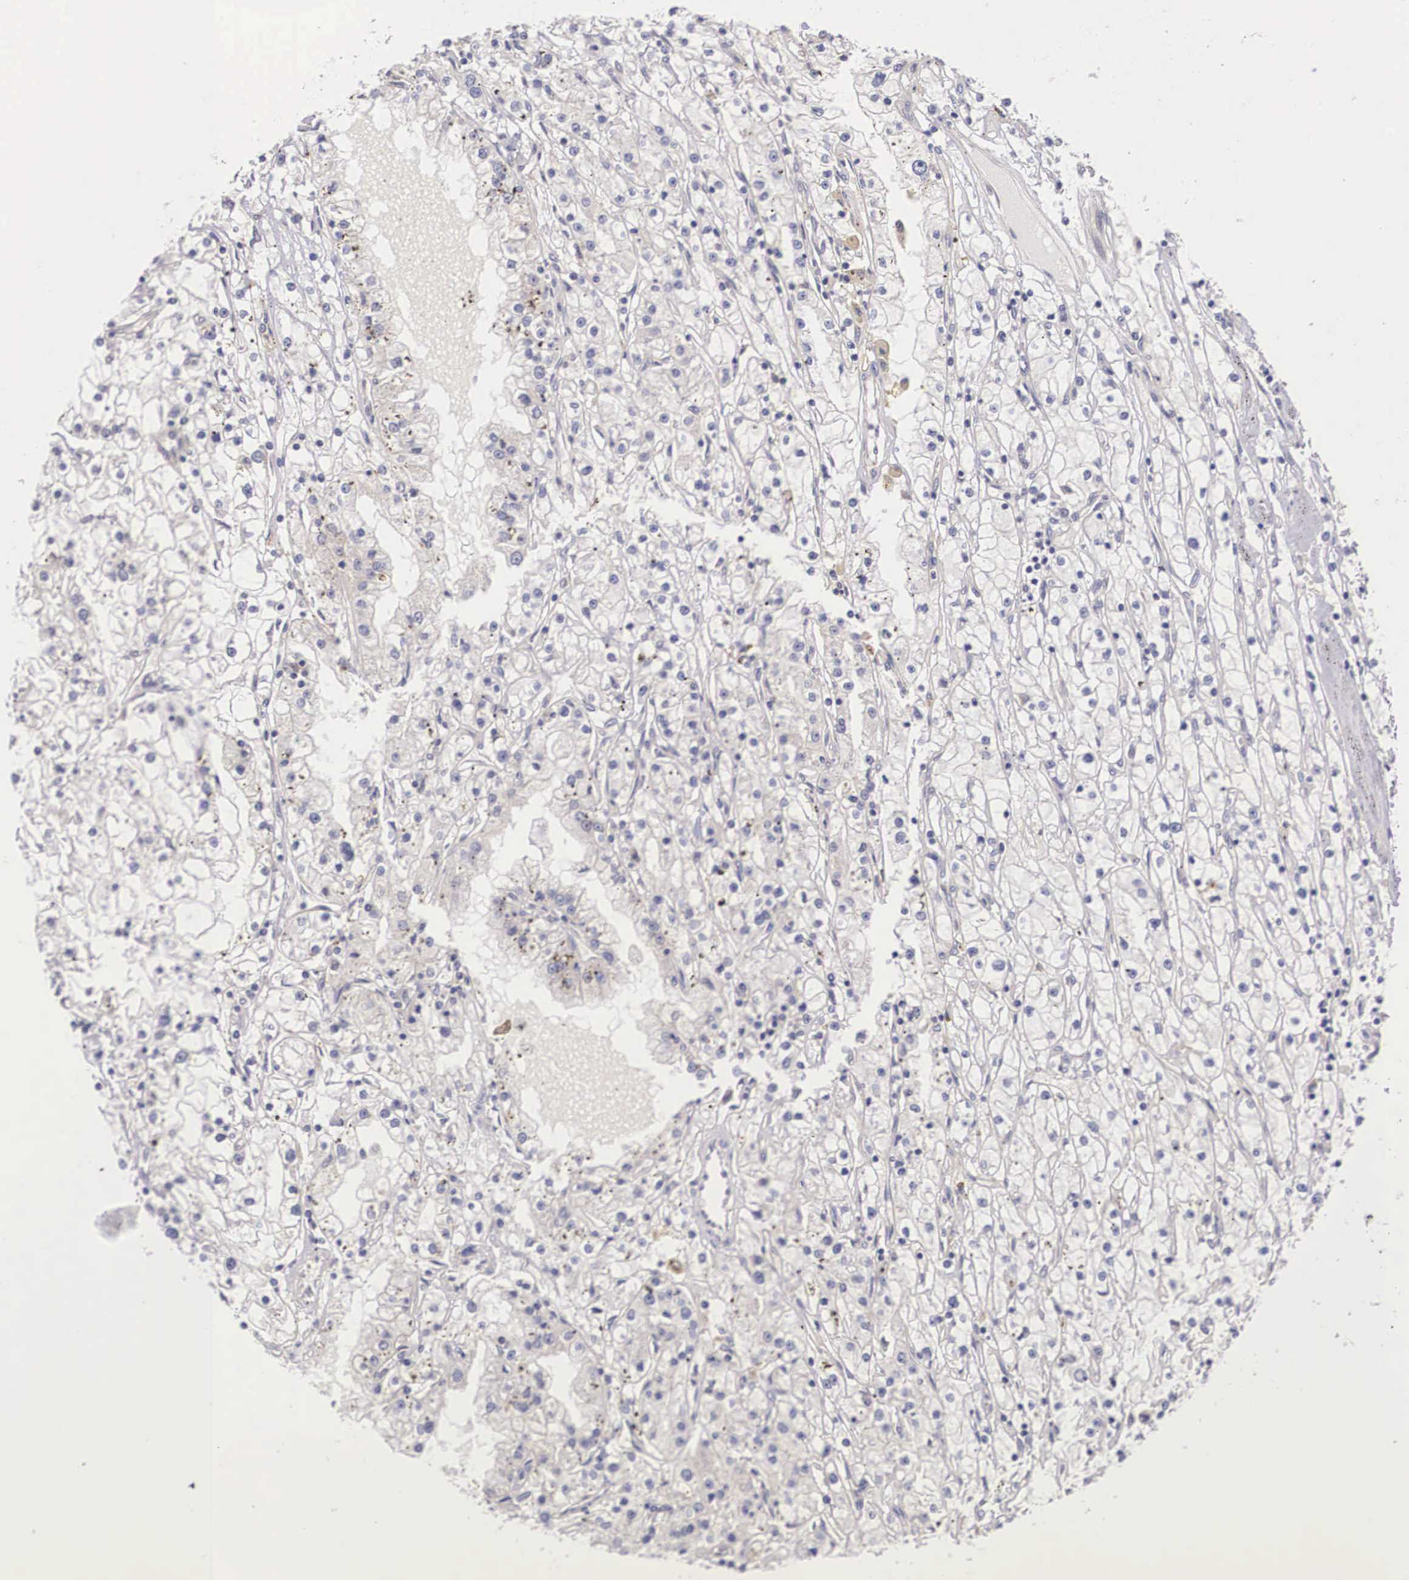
{"staining": {"intensity": "weak", "quantity": "<25%", "location": "cytoplasmic/membranous"}, "tissue": "renal cancer", "cell_type": "Tumor cells", "image_type": "cancer", "snomed": [{"axis": "morphology", "description": "Adenocarcinoma, NOS"}, {"axis": "topography", "description": "Kidney"}], "caption": "Photomicrograph shows no significant protein staining in tumor cells of renal cancer.", "gene": "IGBP1", "patient": {"sex": "male", "age": 56}}